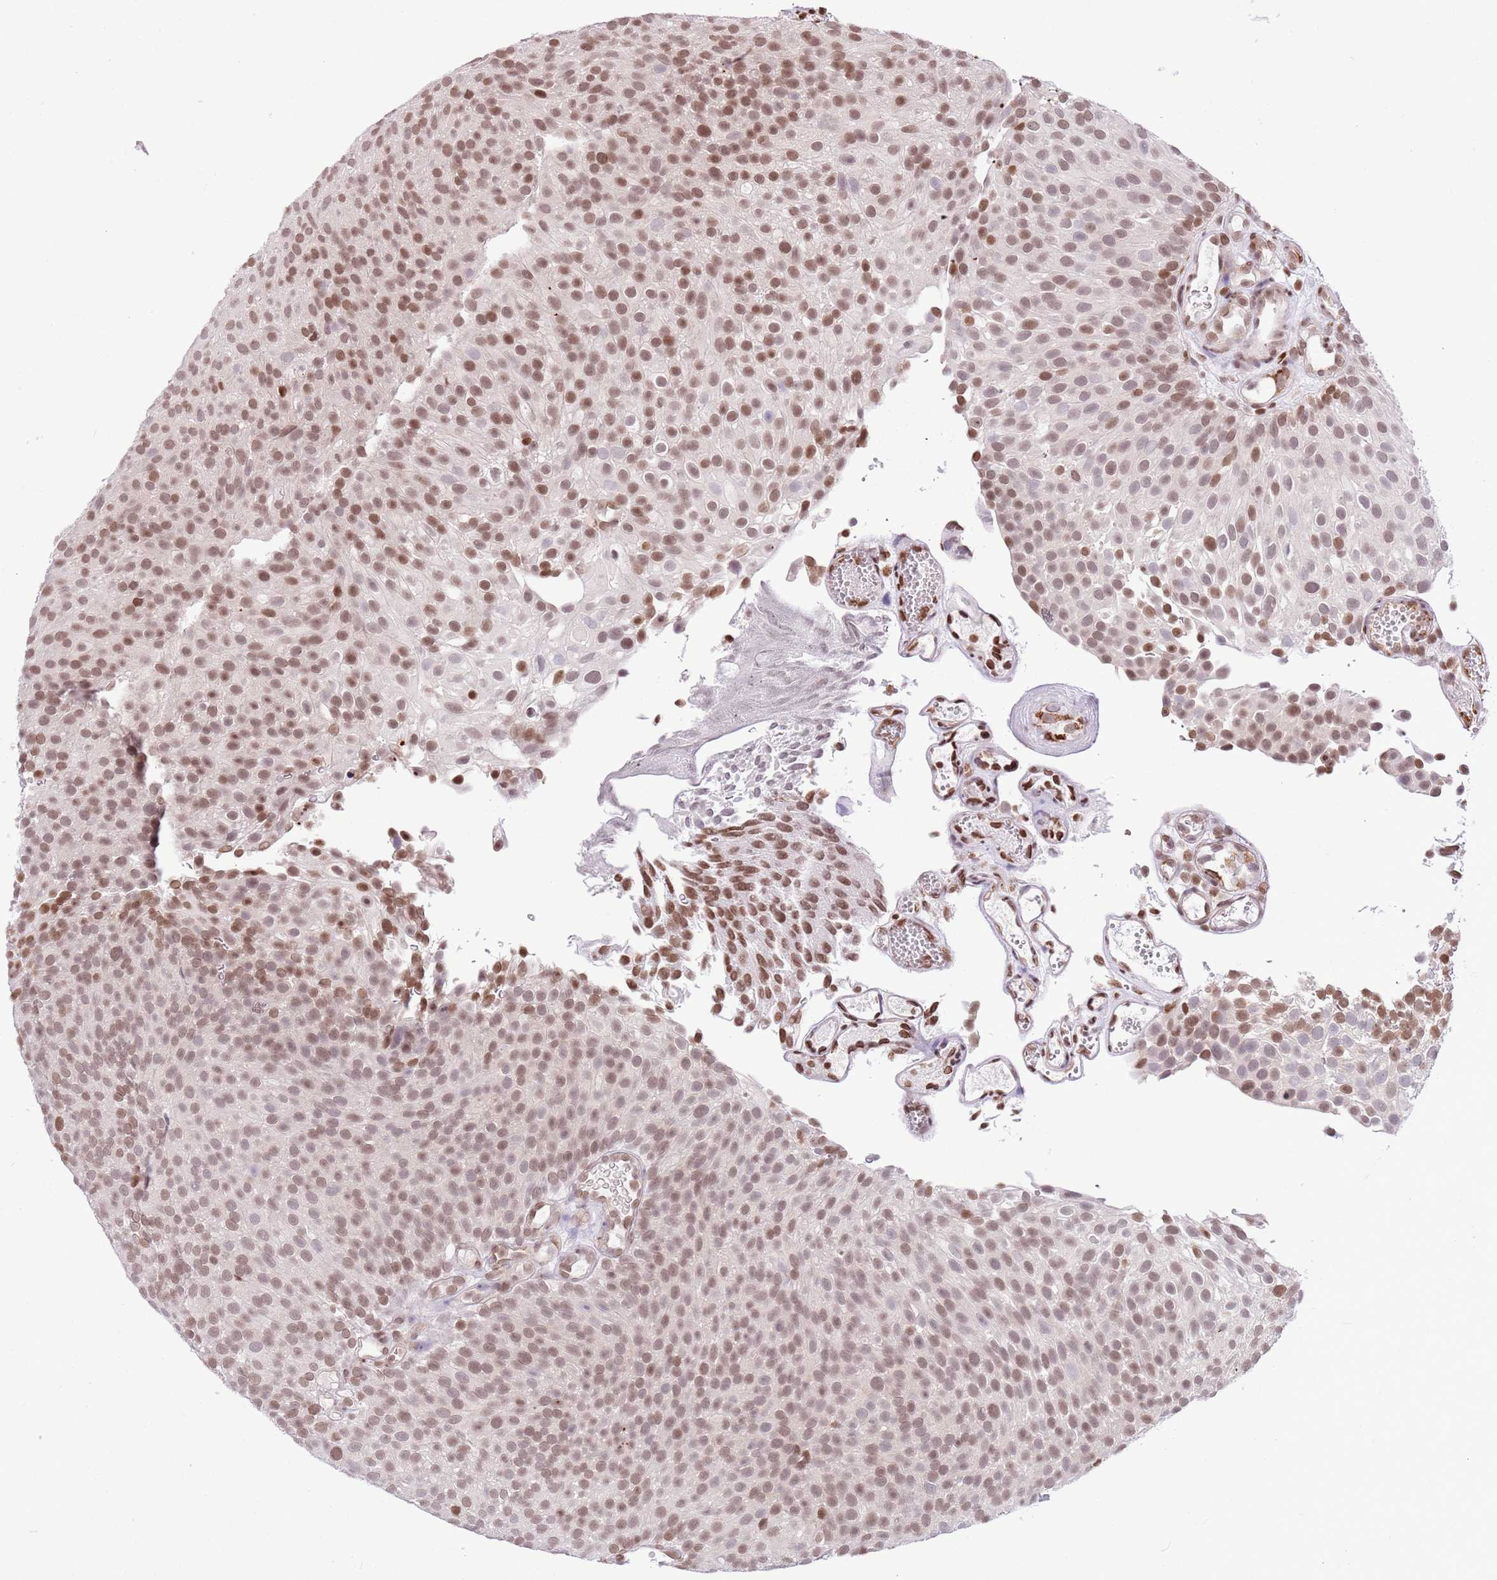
{"staining": {"intensity": "moderate", "quantity": ">75%", "location": "nuclear"}, "tissue": "urothelial cancer", "cell_type": "Tumor cells", "image_type": "cancer", "snomed": [{"axis": "morphology", "description": "Urothelial carcinoma, Low grade"}, {"axis": "topography", "description": "Urinary bladder"}], "caption": "Immunohistochemical staining of human urothelial carcinoma (low-grade) demonstrates medium levels of moderate nuclear protein positivity in approximately >75% of tumor cells.", "gene": "NRIP1", "patient": {"sex": "male", "age": 78}}